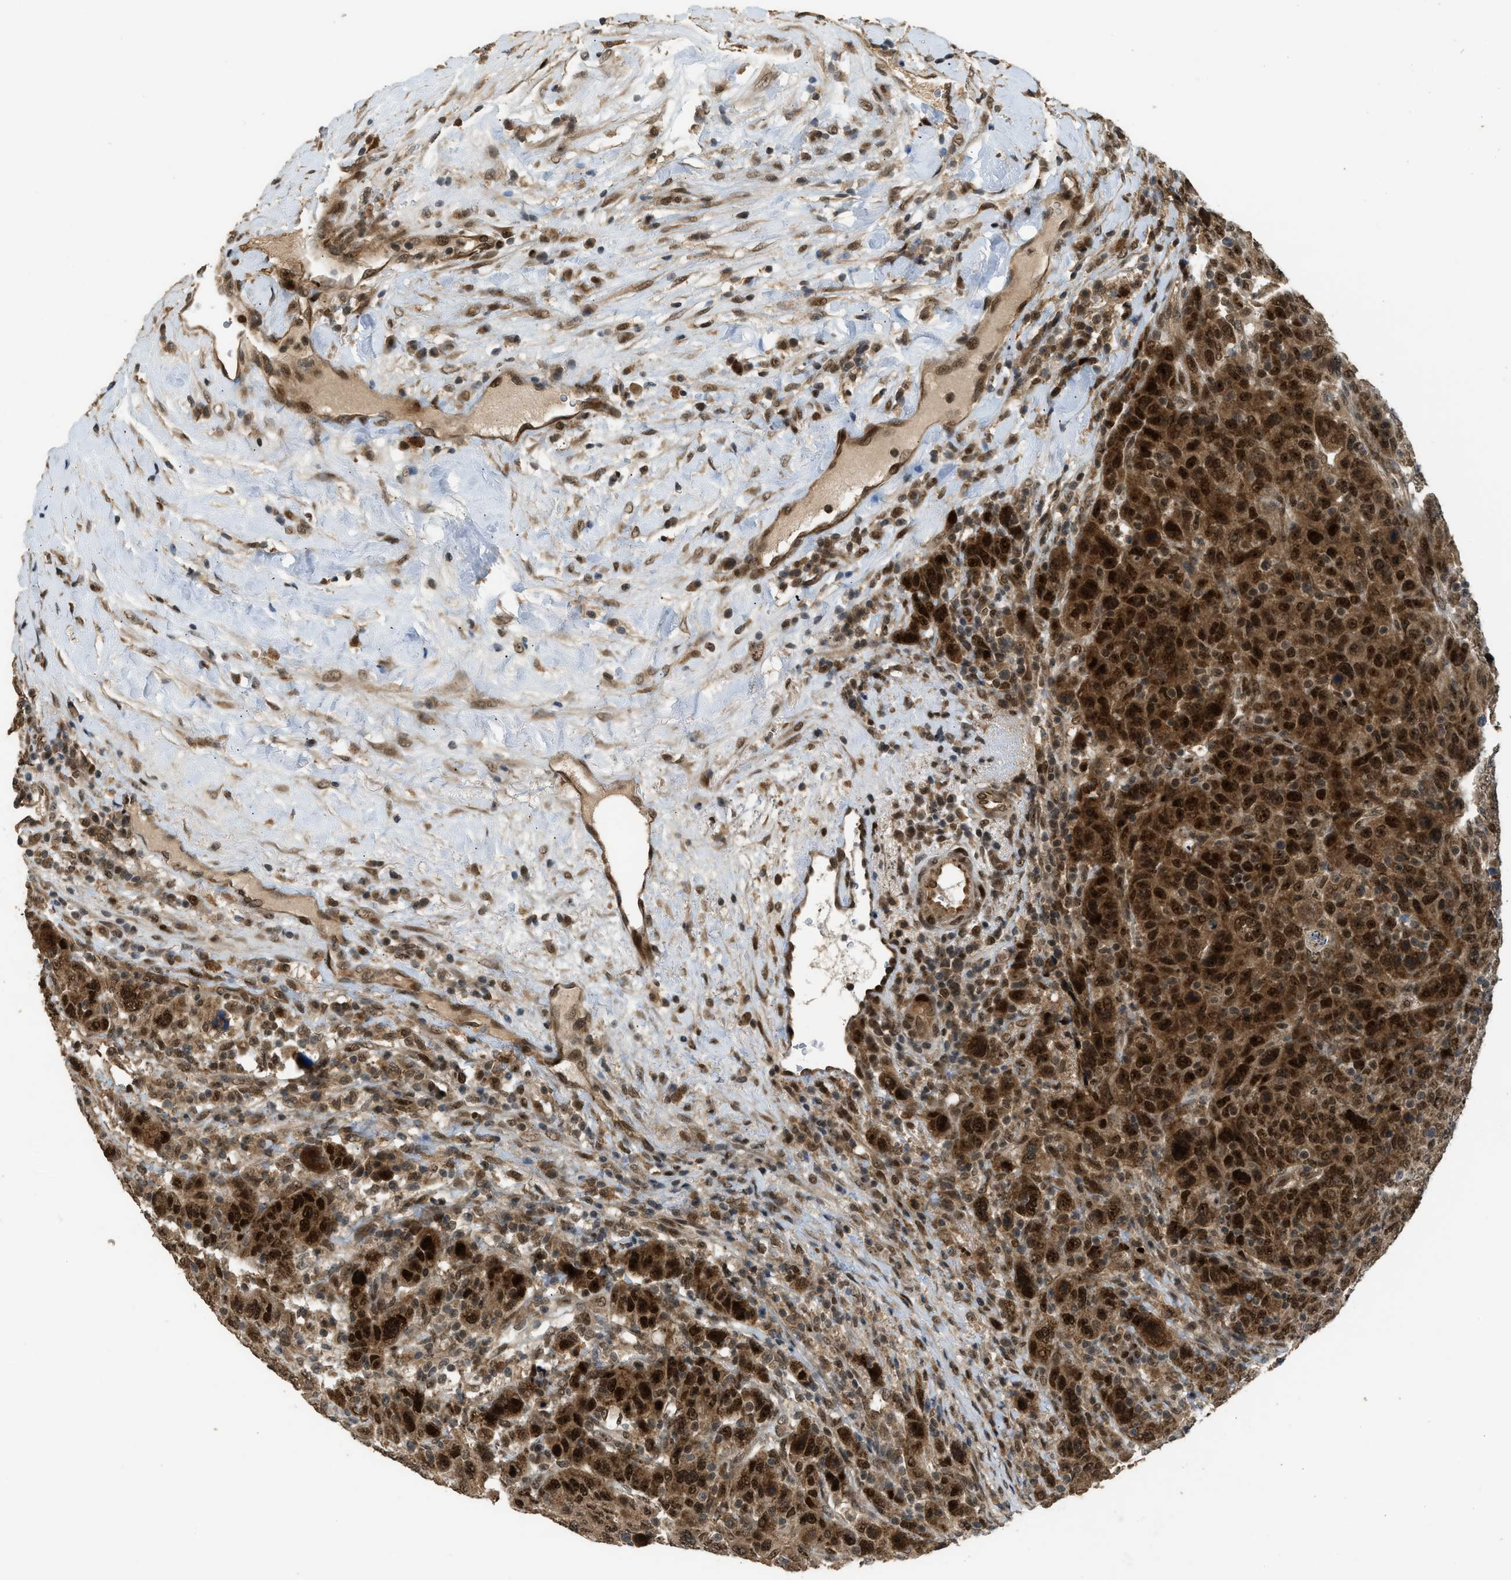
{"staining": {"intensity": "strong", "quantity": ">75%", "location": "cytoplasmic/membranous,nuclear"}, "tissue": "breast cancer", "cell_type": "Tumor cells", "image_type": "cancer", "snomed": [{"axis": "morphology", "description": "Duct carcinoma"}, {"axis": "topography", "description": "Breast"}], "caption": "Infiltrating ductal carcinoma (breast) stained for a protein (brown) demonstrates strong cytoplasmic/membranous and nuclear positive positivity in approximately >75% of tumor cells.", "gene": "GET1", "patient": {"sex": "female", "age": 37}}